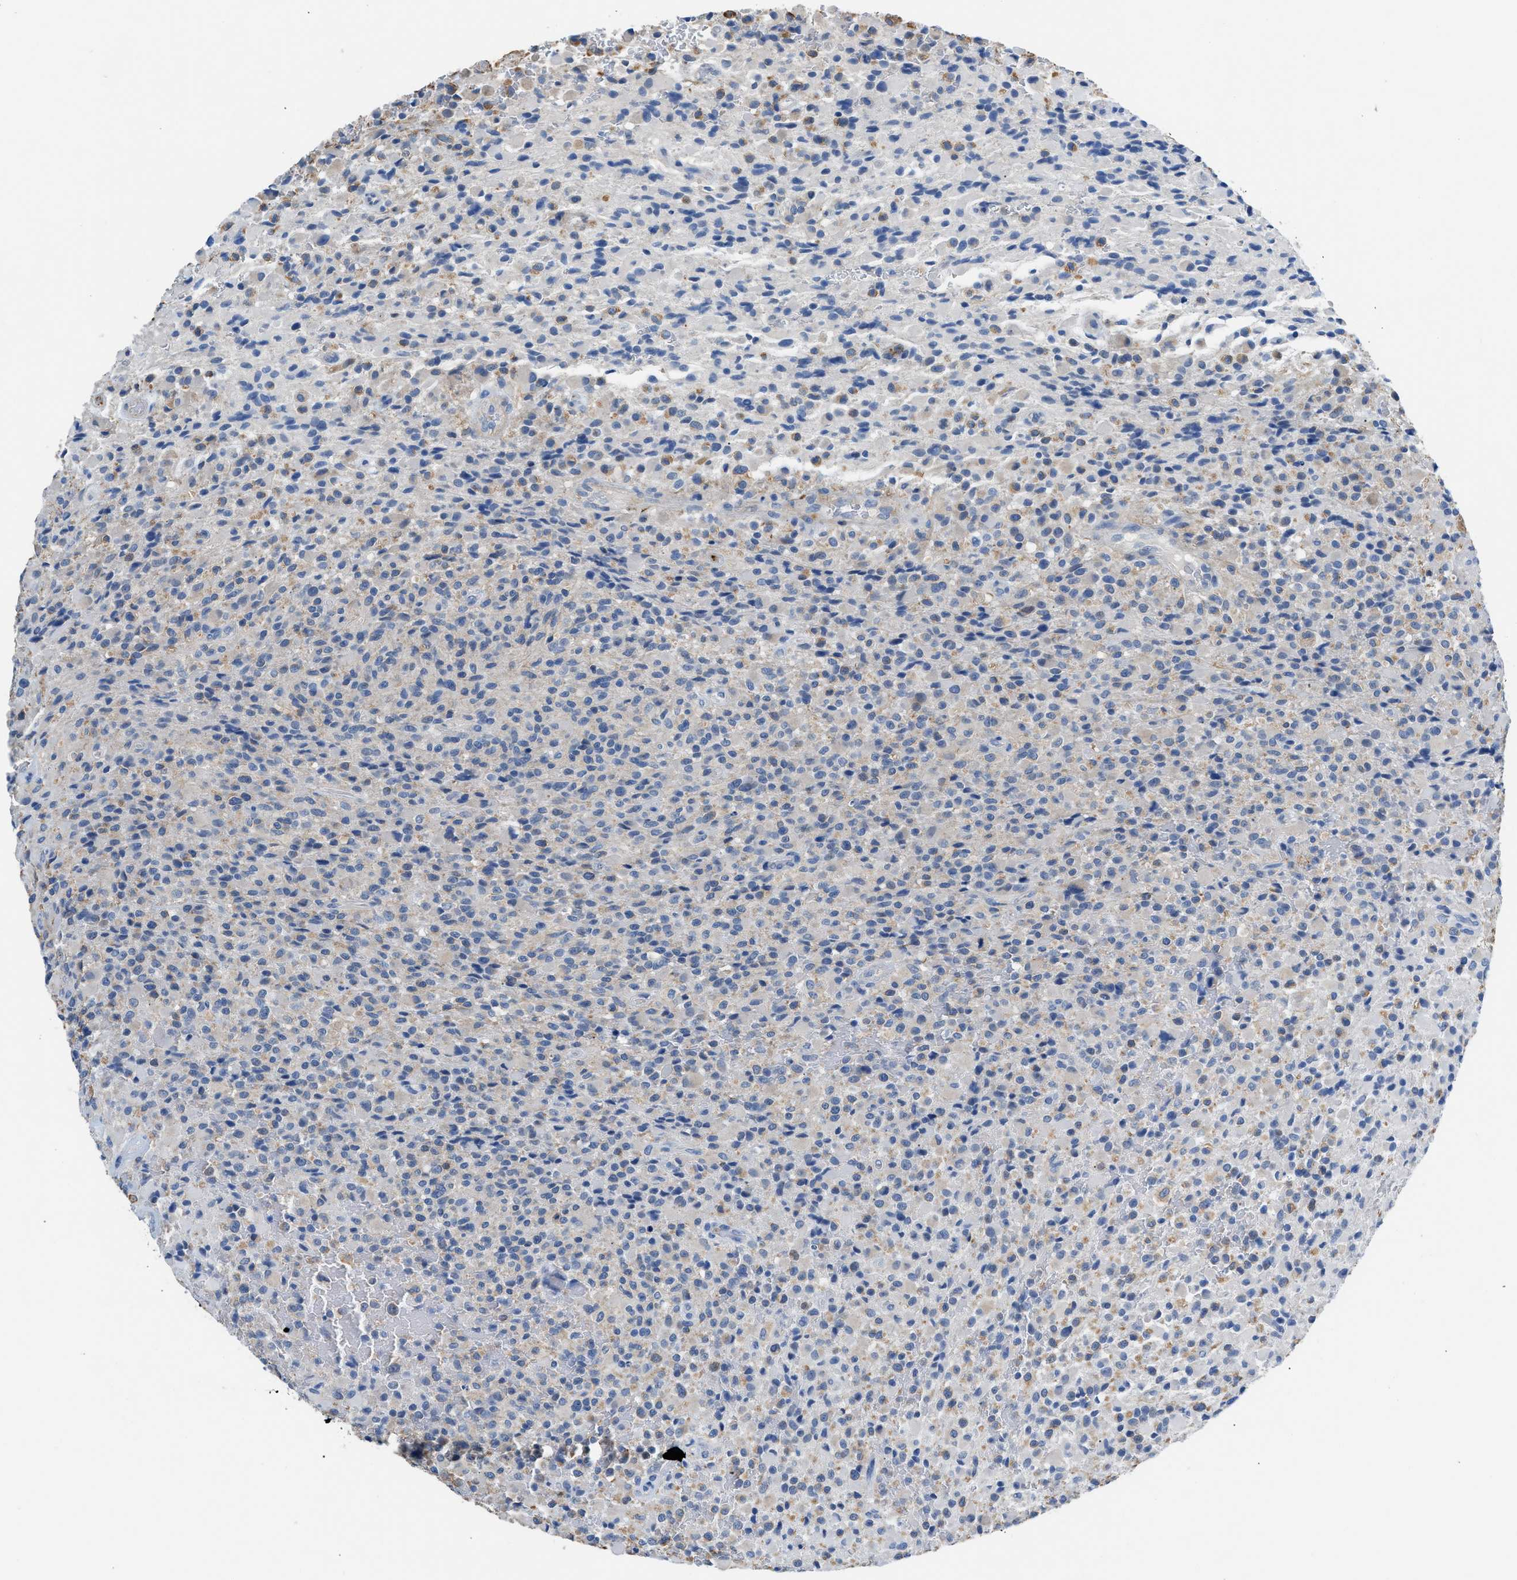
{"staining": {"intensity": "weak", "quantity": "25%-75%", "location": "cytoplasmic/membranous"}, "tissue": "glioma", "cell_type": "Tumor cells", "image_type": "cancer", "snomed": [{"axis": "morphology", "description": "Glioma, malignant, High grade"}, {"axis": "topography", "description": "Brain"}], "caption": "Protein expression analysis of malignant high-grade glioma shows weak cytoplasmic/membranous staining in about 25%-75% of tumor cells.", "gene": "SLC10A6", "patient": {"sex": "male", "age": 71}}